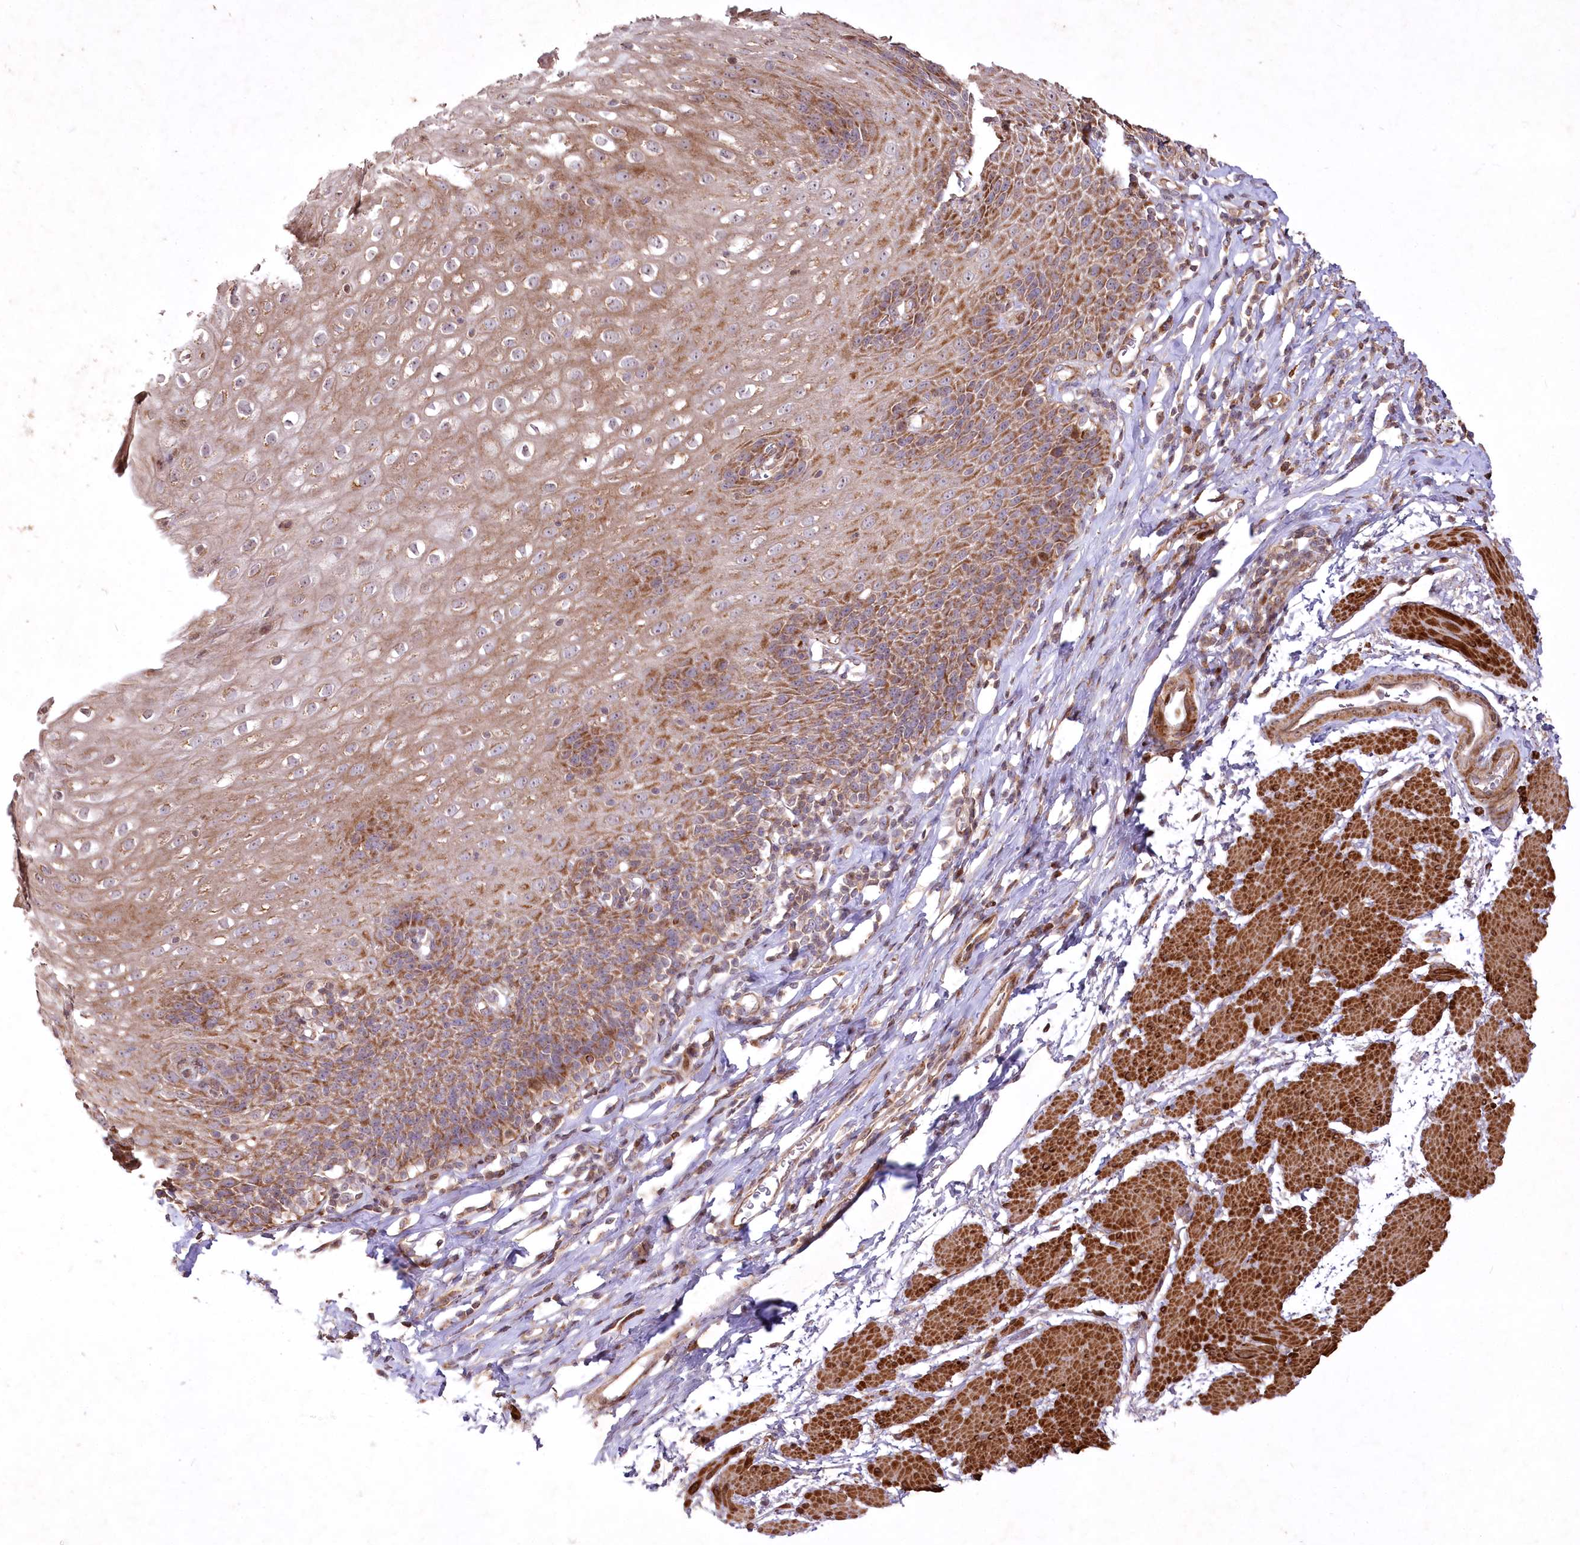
{"staining": {"intensity": "moderate", "quantity": "25%-75%", "location": "cytoplasmic/membranous"}, "tissue": "esophagus", "cell_type": "Squamous epithelial cells", "image_type": "normal", "snomed": [{"axis": "morphology", "description": "Normal tissue, NOS"}, {"axis": "topography", "description": "Esophagus"}], "caption": "The image exhibits staining of benign esophagus, revealing moderate cytoplasmic/membranous protein staining (brown color) within squamous epithelial cells.", "gene": "PSTK", "patient": {"sex": "female", "age": 61}}